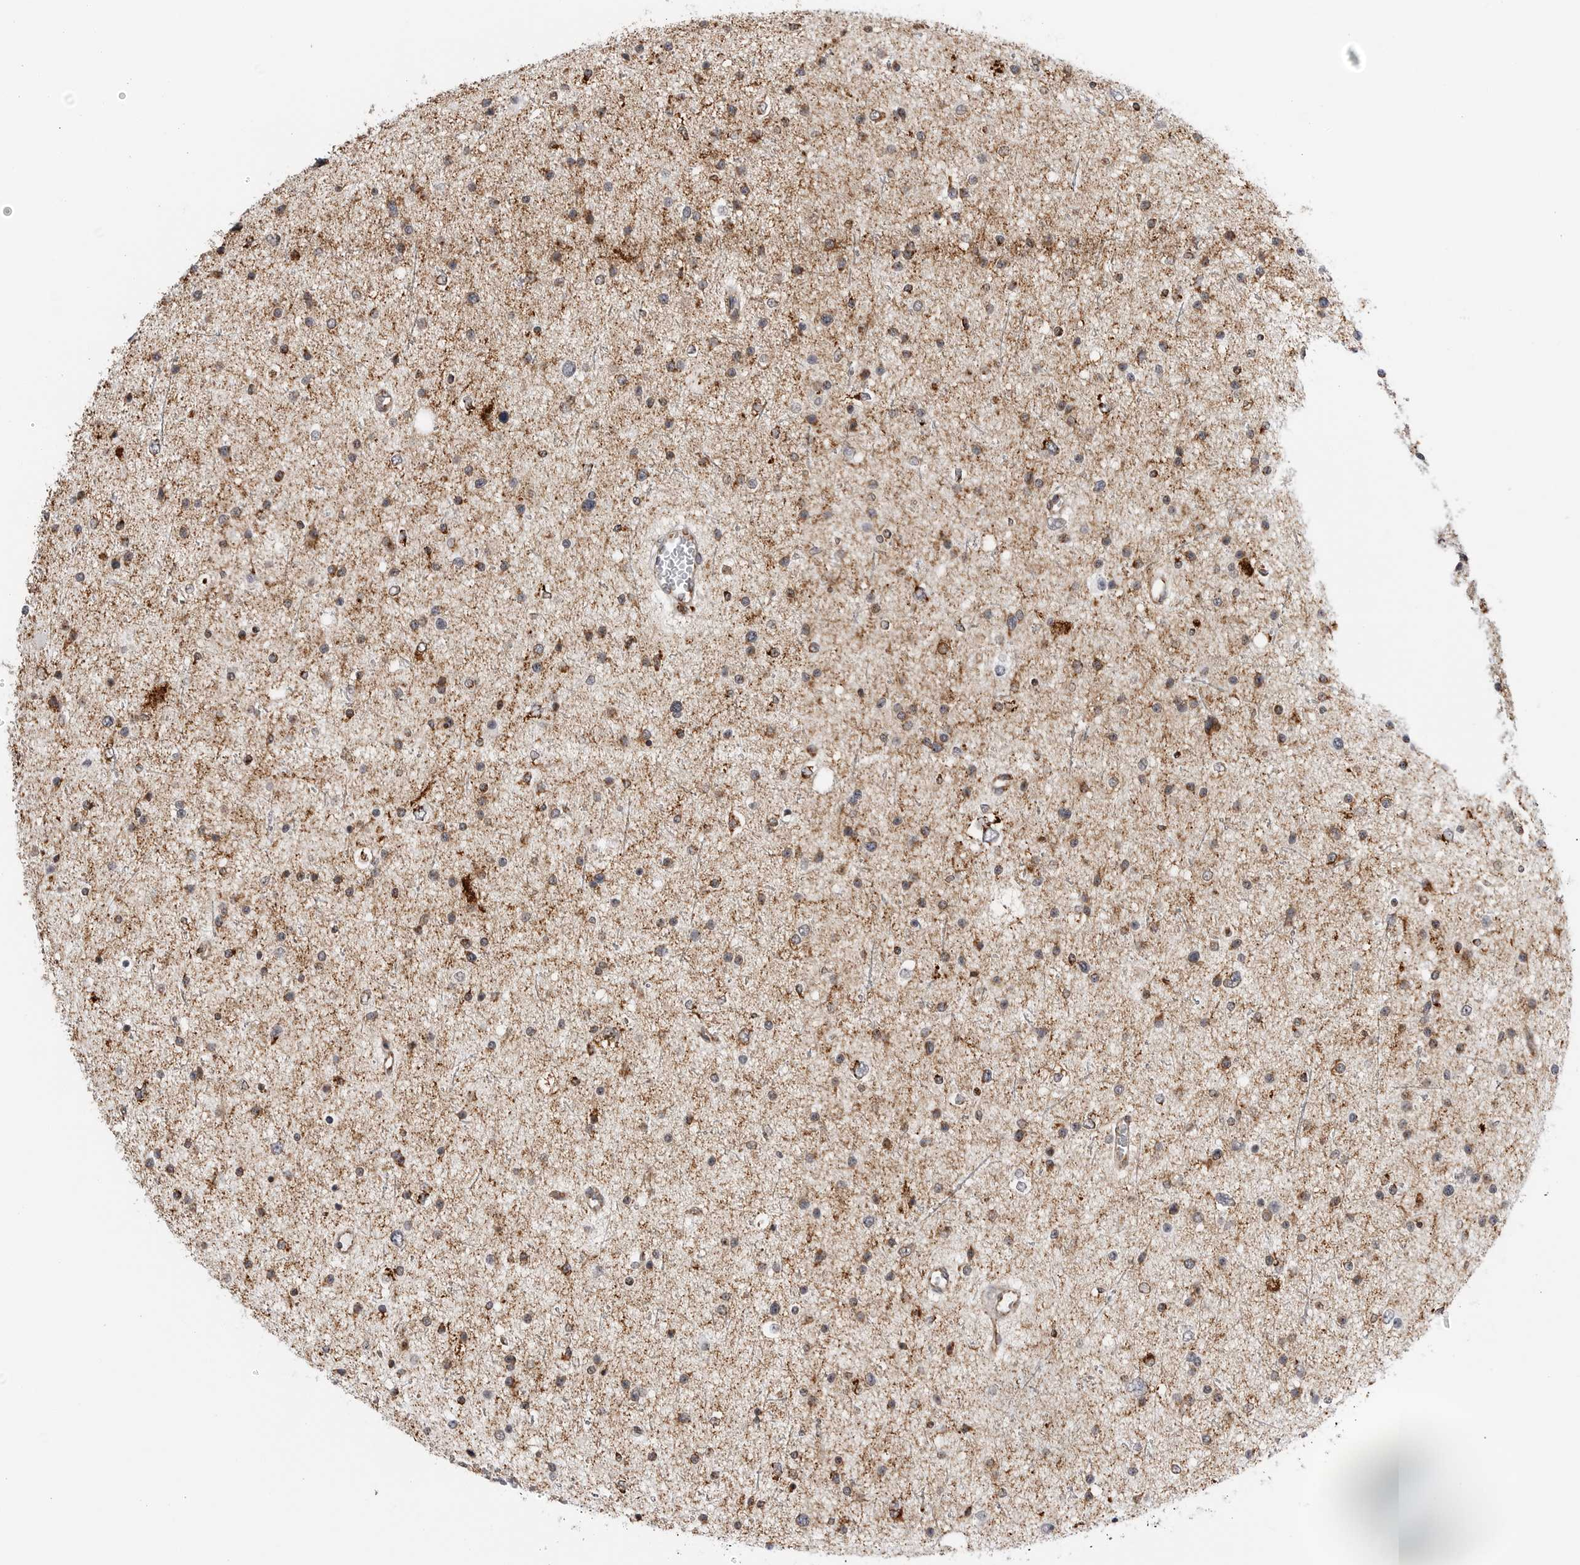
{"staining": {"intensity": "moderate", "quantity": ">75%", "location": "cytoplasmic/membranous"}, "tissue": "glioma", "cell_type": "Tumor cells", "image_type": "cancer", "snomed": [{"axis": "morphology", "description": "Glioma, malignant, Low grade"}, {"axis": "topography", "description": "Brain"}], "caption": "This is a photomicrograph of IHC staining of glioma, which shows moderate staining in the cytoplasmic/membranous of tumor cells.", "gene": "COX5A", "patient": {"sex": "female", "age": 37}}